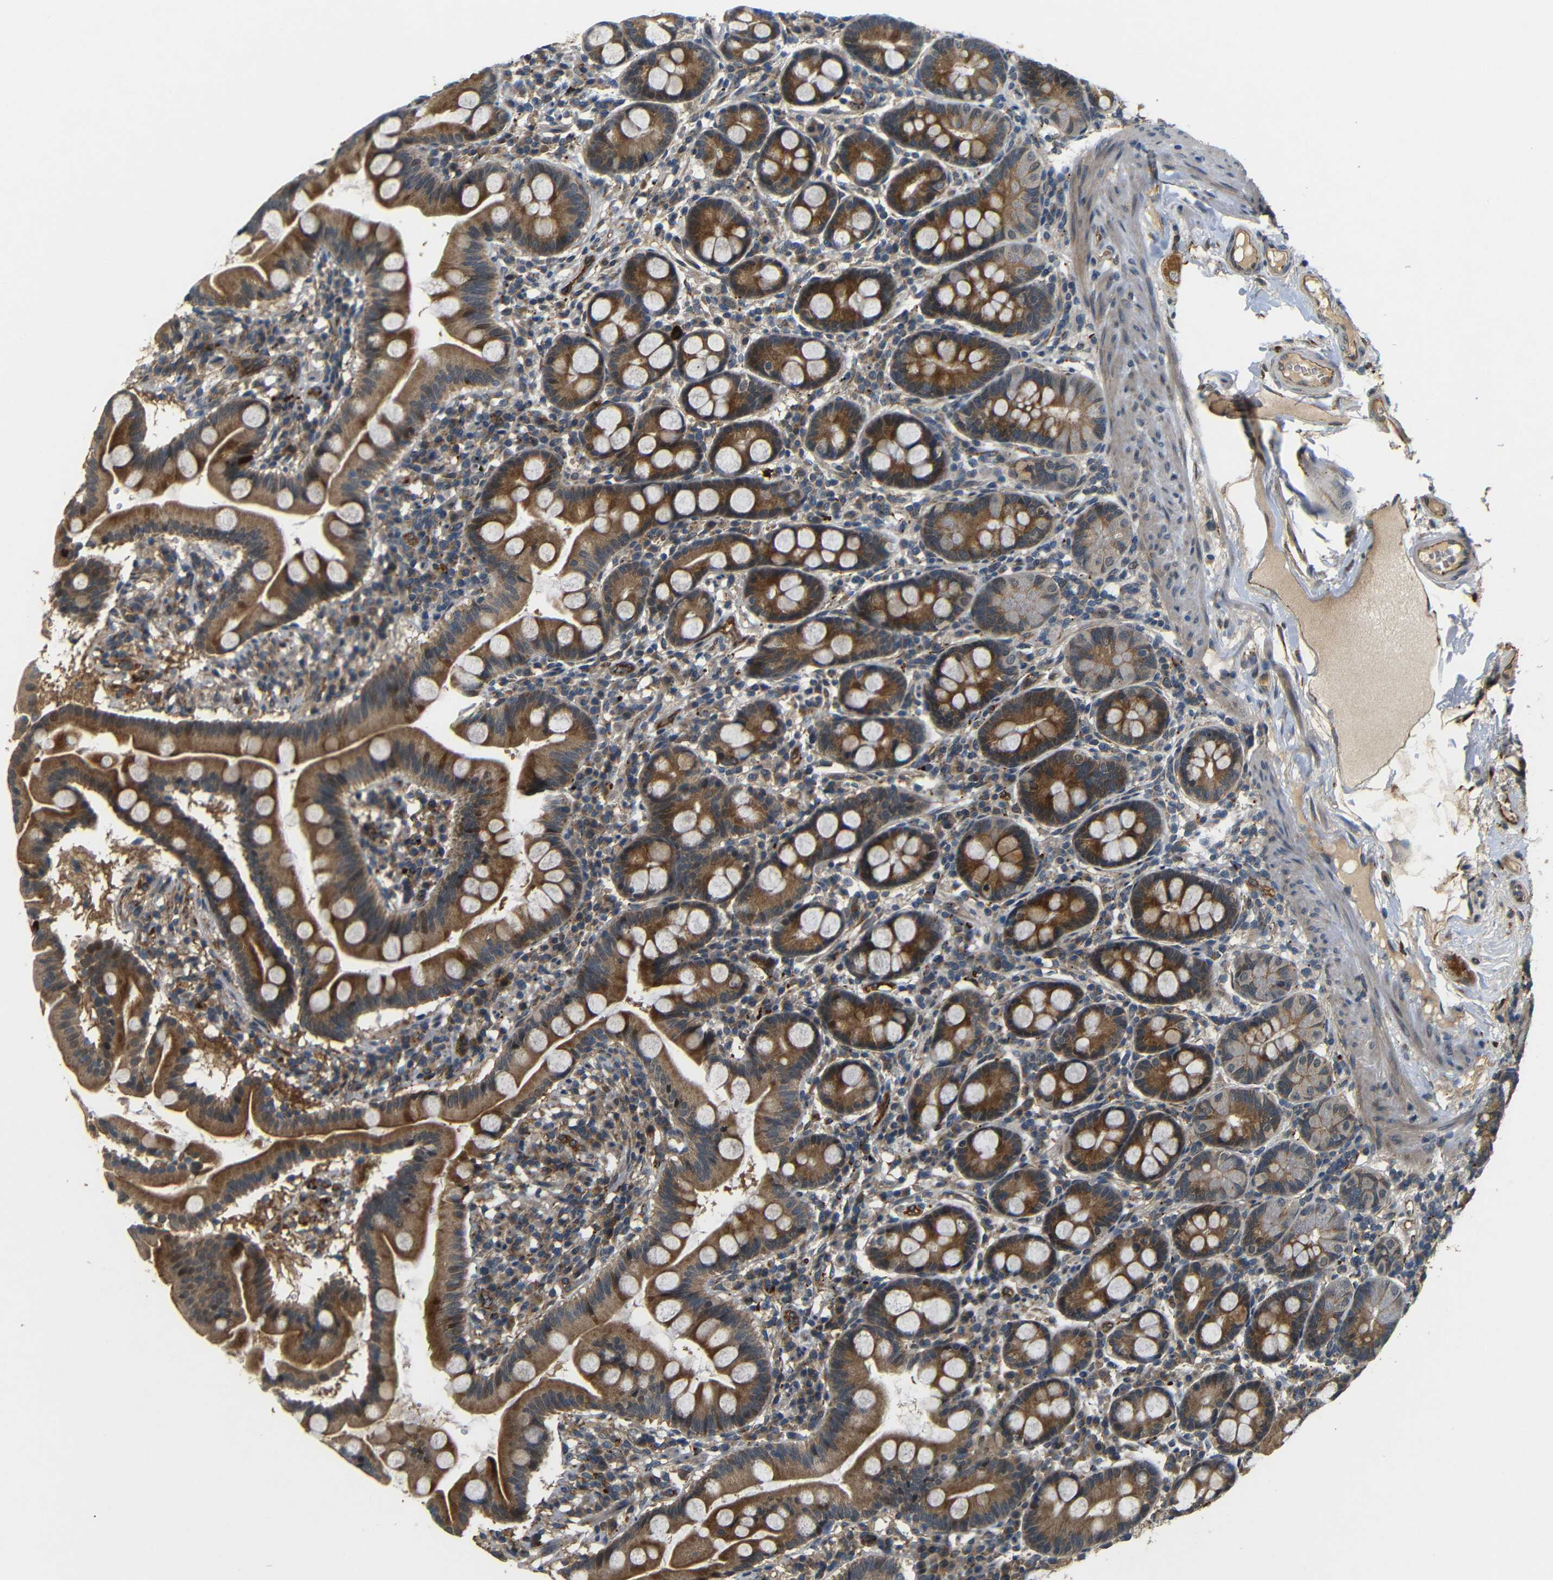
{"staining": {"intensity": "moderate", "quantity": ">75%", "location": "cytoplasmic/membranous"}, "tissue": "duodenum", "cell_type": "Glandular cells", "image_type": "normal", "snomed": [{"axis": "morphology", "description": "Normal tissue, NOS"}, {"axis": "topography", "description": "Duodenum"}], "caption": "High-power microscopy captured an immunohistochemistry (IHC) micrograph of normal duodenum, revealing moderate cytoplasmic/membranous expression in approximately >75% of glandular cells. Using DAB (3,3'-diaminobenzidine) (brown) and hematoxylin (blue) stains, captured at high magnification using brightfield microscopy.", "gene": "ATP7A", "patient": {"sex": "male", "age": 50}}